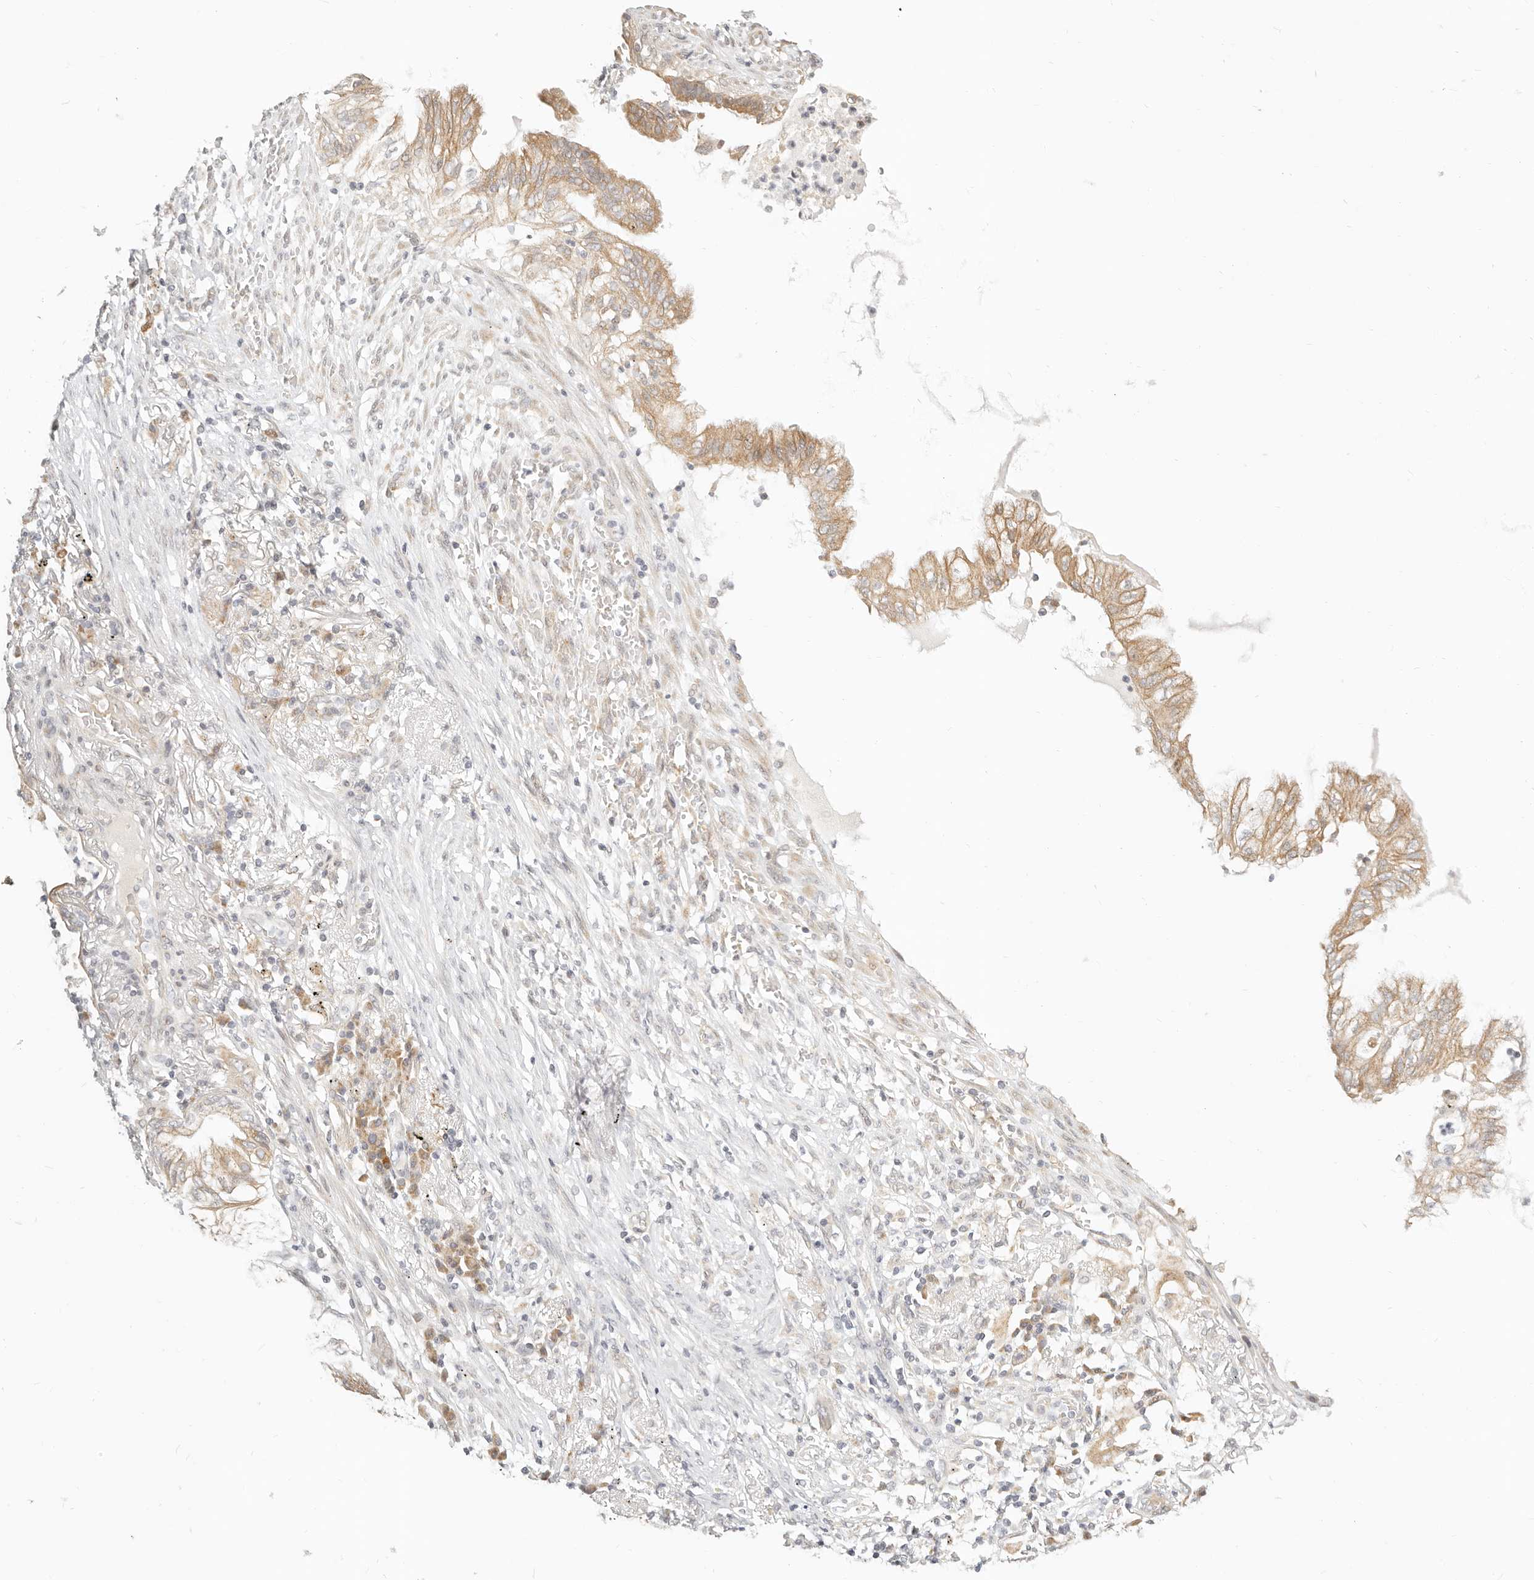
{"staining": {"intensity": "moderate", "quantity": ">75%", "location": "cytoplasmic/membranous"}, "tissue": "lung cancer", "cell_type": "Tumor cells", "image_type": "cancer", "snomed": [{"axis": "morphology", "description": "Adenocarcinoma, NOS"}, {"axis": "topography", "description": "Lung"}], "caption": "Immunohistochemistry staining of lung adenocarcinoma, which displays medium levels of moderate cytoplasmic/membranous expression in approximately >75% of tumor cells indicating moderate cytoplasmic/membranous protein staining. The staining was performed using DAB (3,3'-diaminobenzidine) (brown) for protein detection and nuclei were counterstained in hematoxylin (blue).", "gene": "FAM20B", "patient": {"sex": "female", "age": 70}}